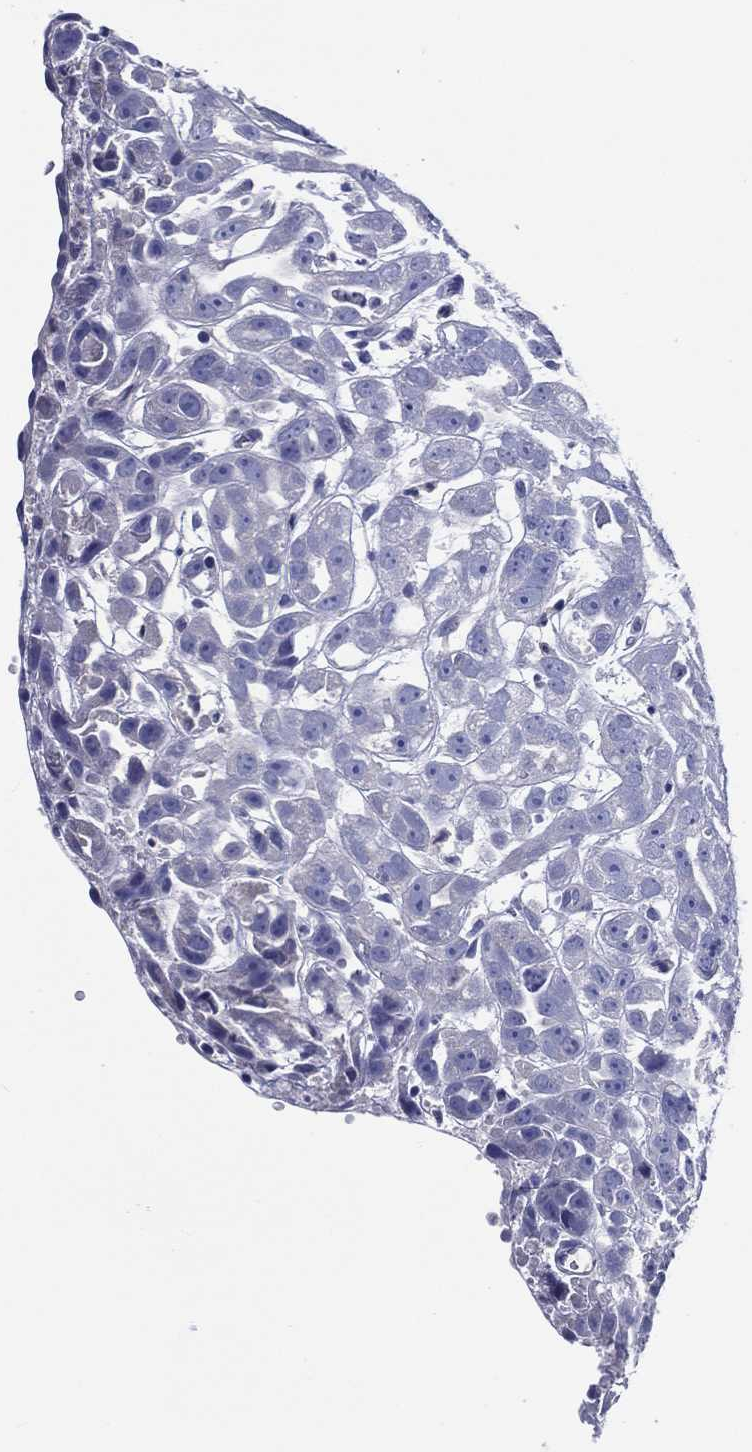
{"staining": {"intensity": "negative", "quantity": "none", "location": "none"}, "tissue": "urothelial cancer", "cell_type": "Tumor cells", "image_type": "cancer", "snomed": [{"axis": "morphology", "description": "Urothelial carcinoma, High grade"}, {"axis": "topography", "description": "Urinary bladder"}], "caption": "This is a micrograph of immunohistochemistry staining of urothelial cancer, which shows no expression in tumor cells. Brightfield microscopy of immunohistochemistry stained with DAB (brown) and hematoxylin (blue), captured at high magnification.", "gene": "ACE2", "patient": {"sex": "female", "age": 41}}